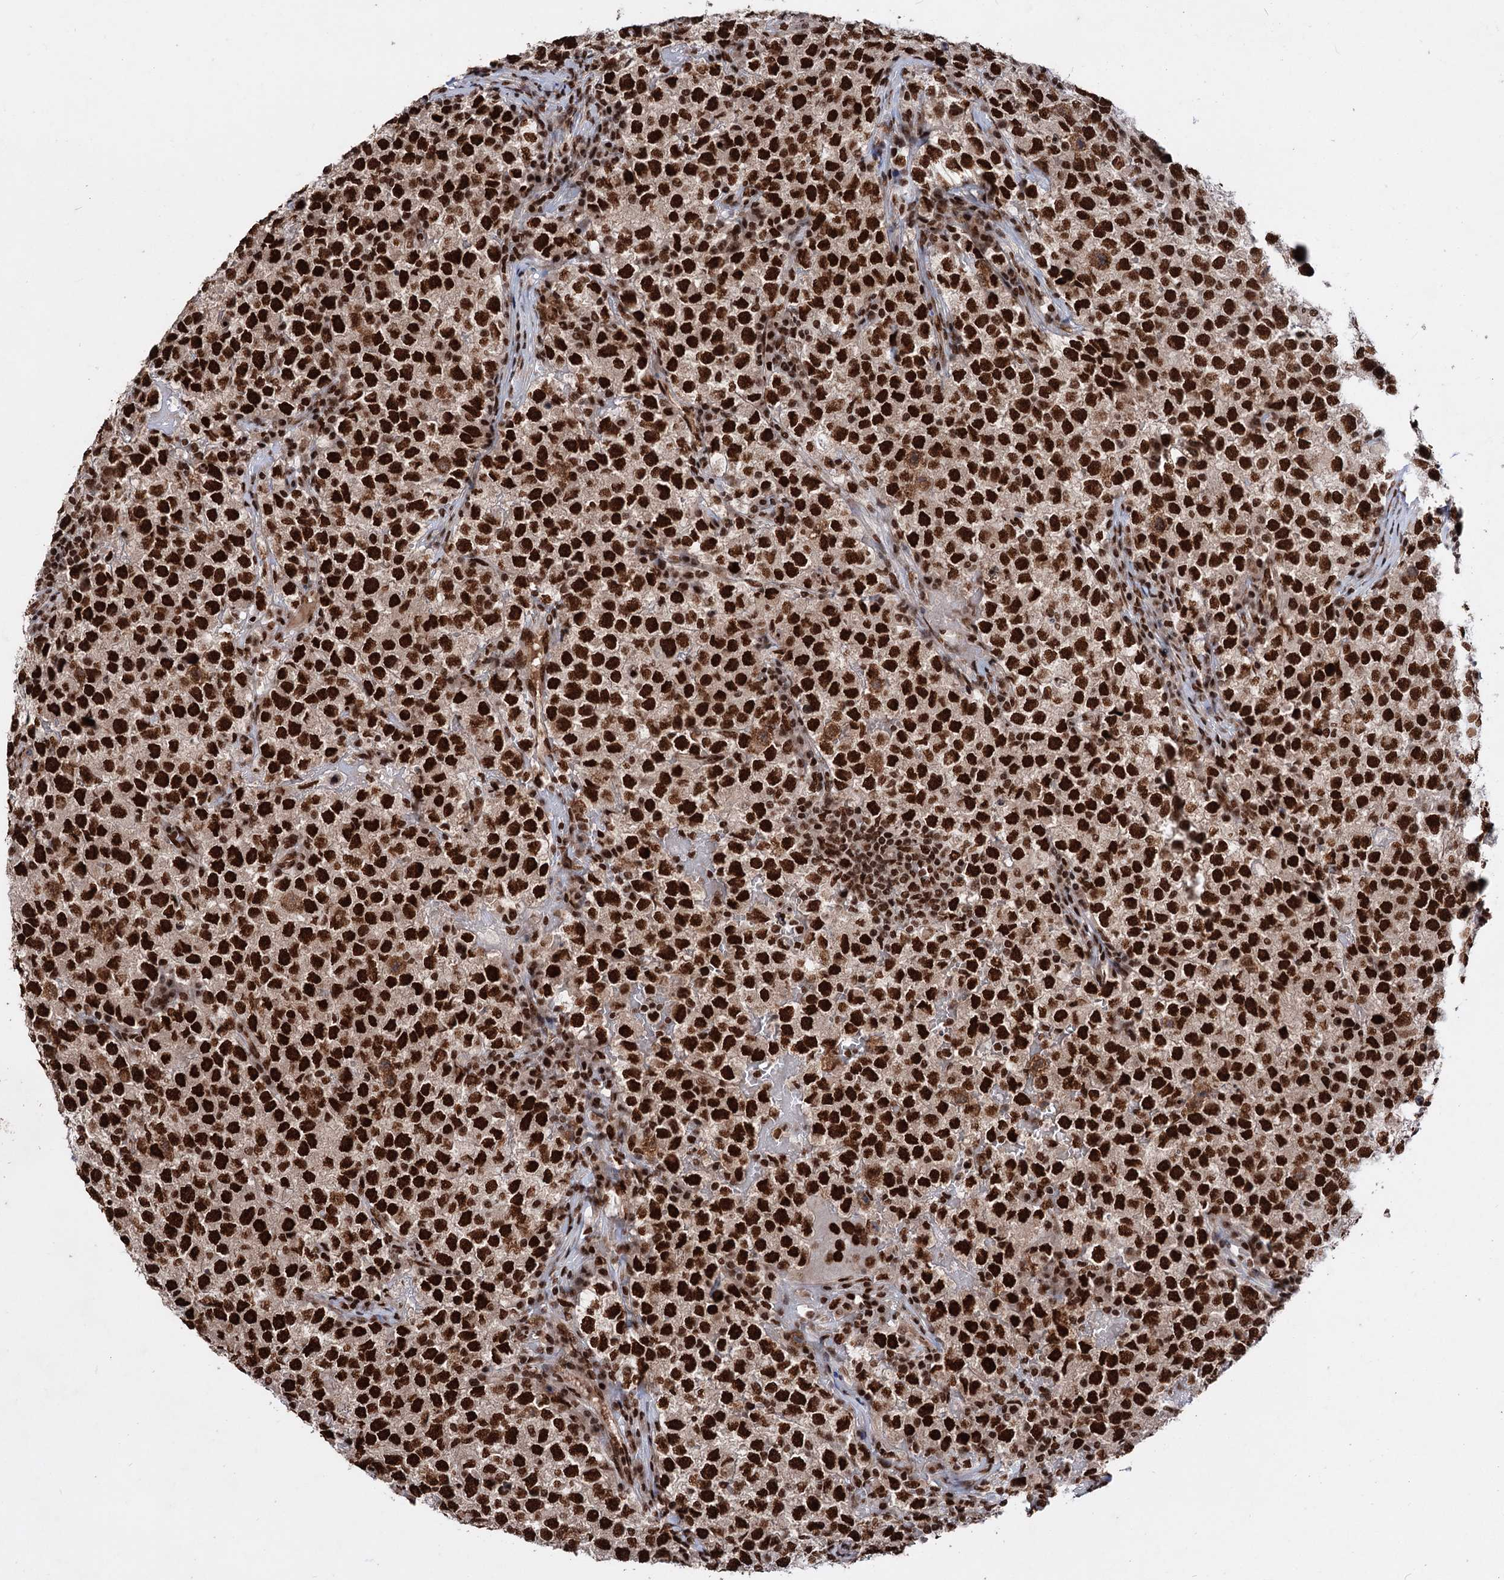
{"staining": {"intensity": "strong", "quantity": ">75%", "location": "nuclear"}, "tissue": "testis cancer", "cell_type": "Tumor cells", "image_type": "cancer", "snomed": [{"axis": "morphology", "description": "Seminoma, NOS"}, {"axis": "topography", "description": "Testis"}], "caption": "Protein analysis of testis cancer (seminoma) tissue displays strong nuclear expression in approximately >75% of tumor cells.", "gene": "MAML1", "patient": {"sex": "male", "age": 22}}